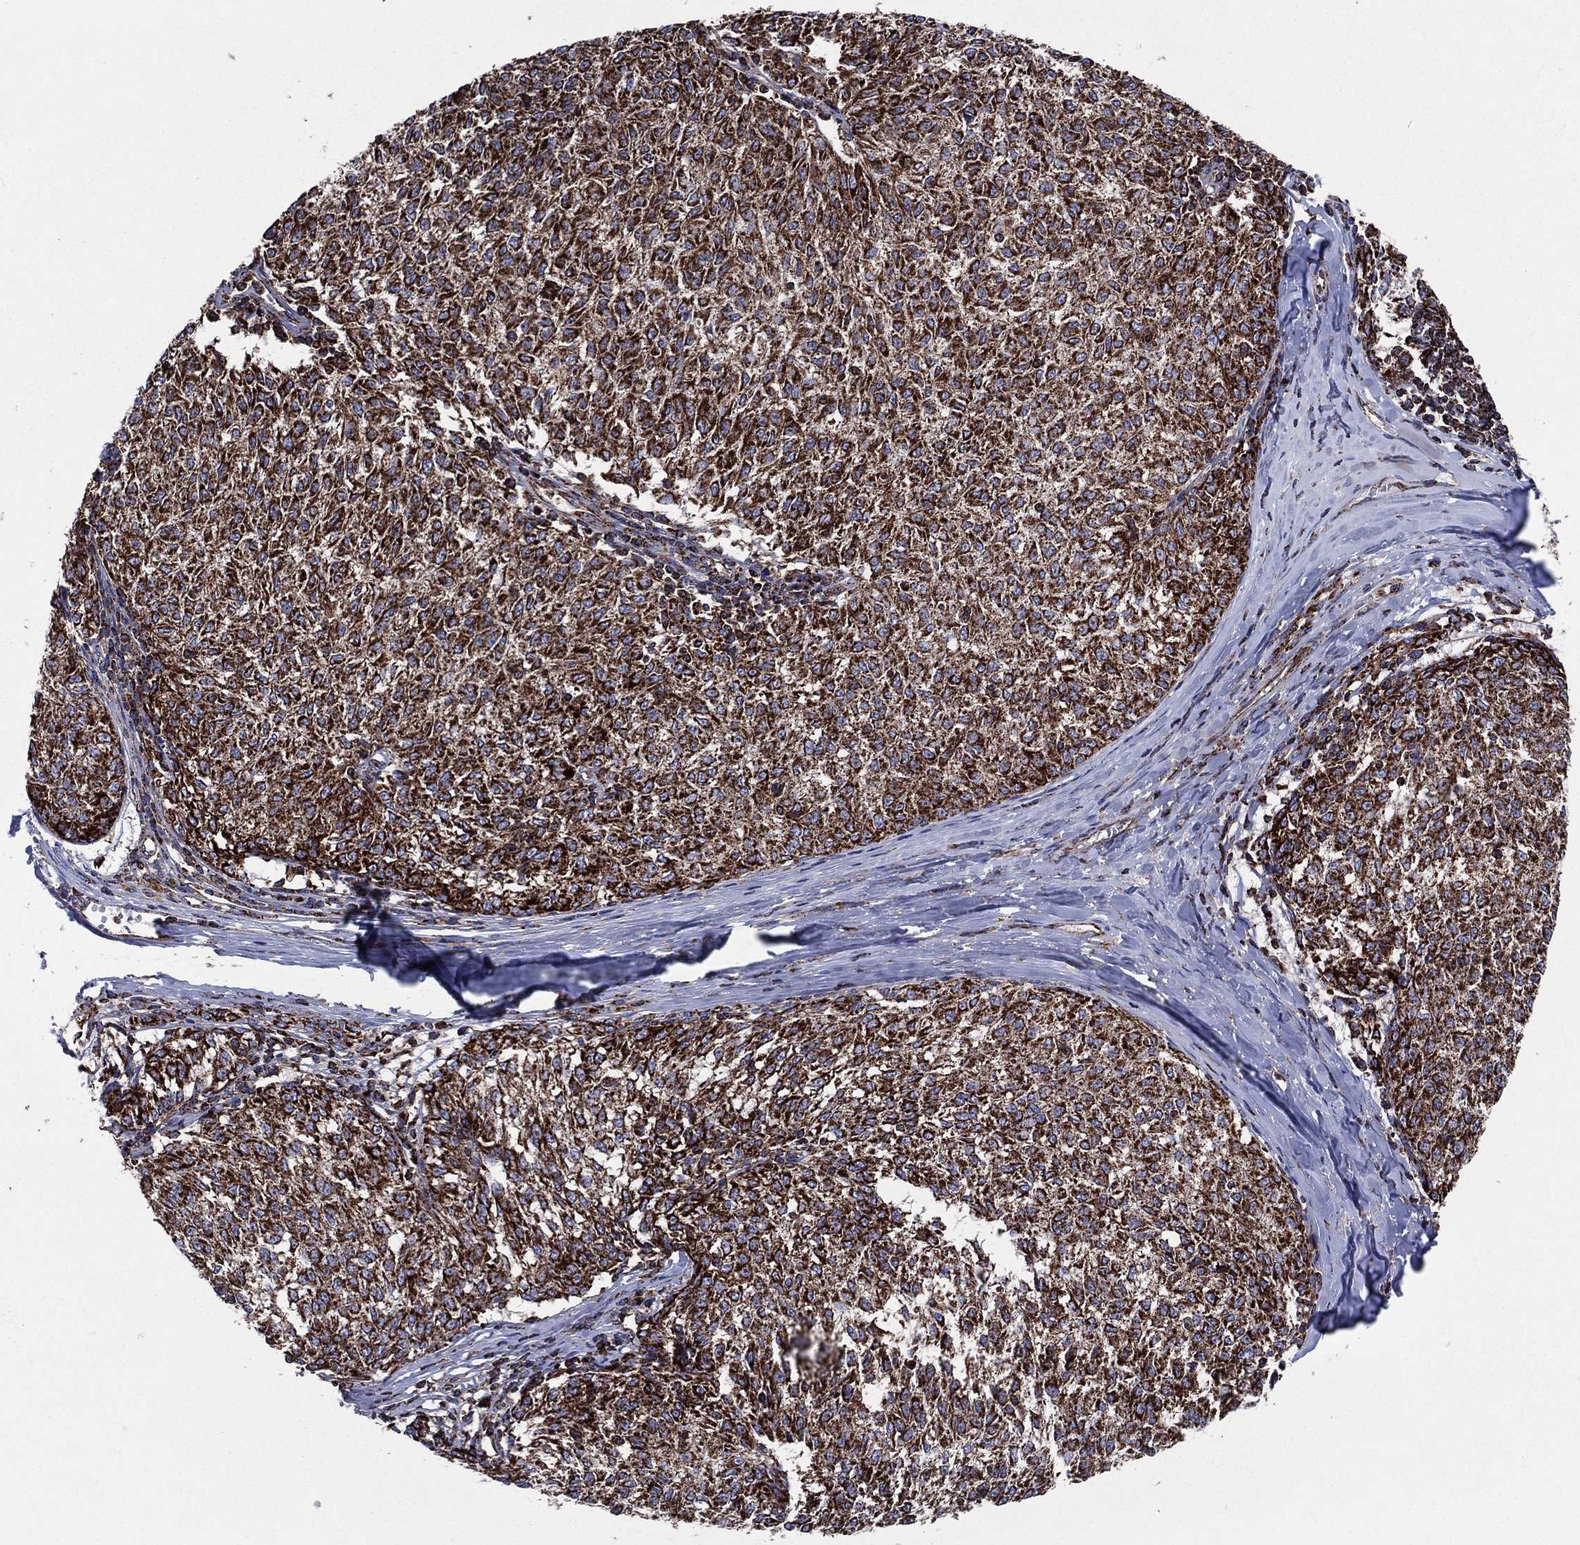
{"staining": {"intensity": "strong", "quantity": ">75%", "location": "cytoplasmic/membranous"}, "tissue": "melanoma", "cell_type": "Tumor cells", "image_type": "cancer", "snomed": [{"axis": "morphology", "description": "Malignant melanoma, NOS"}, {"axis": "topography", "description": "Skin"}], "caption": "High-power microscopy captured an immunohistochemistry micrograph of malignant melanoma, revealing strong cytoplasmic/membranous staining in about >75% of tumor cells. (DAB IHC with brightfield microscopy, high magnification).", "gene": "ANKRD37", "patient": {"sex": "female", "age": 72}}